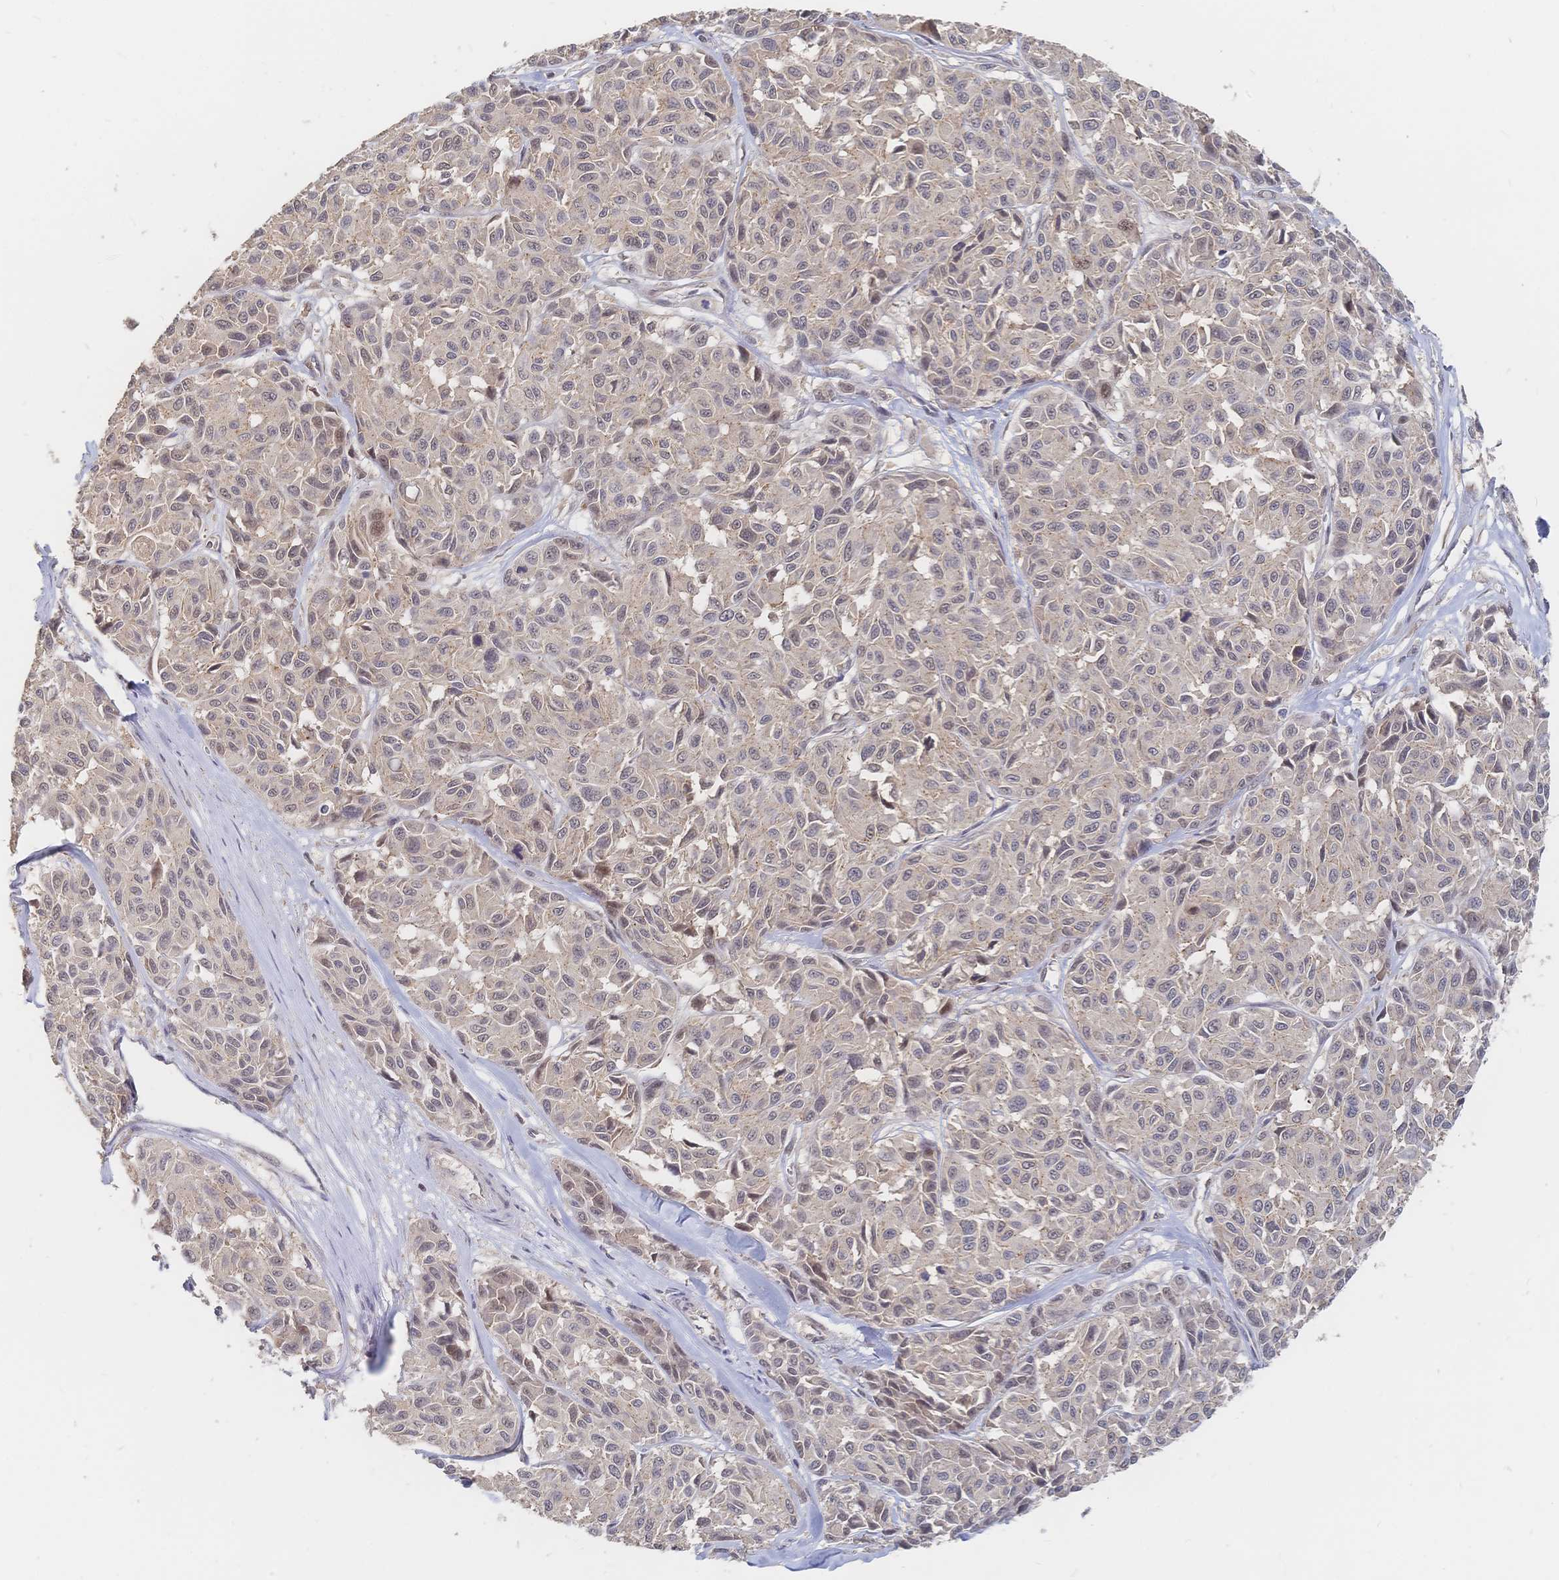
{"staining": {"intensity": "negative", "quantity": "none", "location": "none"}, "tissue": "melanoma", "cell_type": "Tumor cells", "image_type": "cancer", "snomed": [{"axis": "morphology", "description": "Malignant melanoma, NOS"}, {"axis": "topography", "description": "Skin"}], "caption": "Immunohistochemistry (IHC) micrograph of melanoma stained for a protein (brown), which demonstrates no positivity in tumor cells.", "gene": "LRP5", "patient": {"sex": "female", "age": 66}}